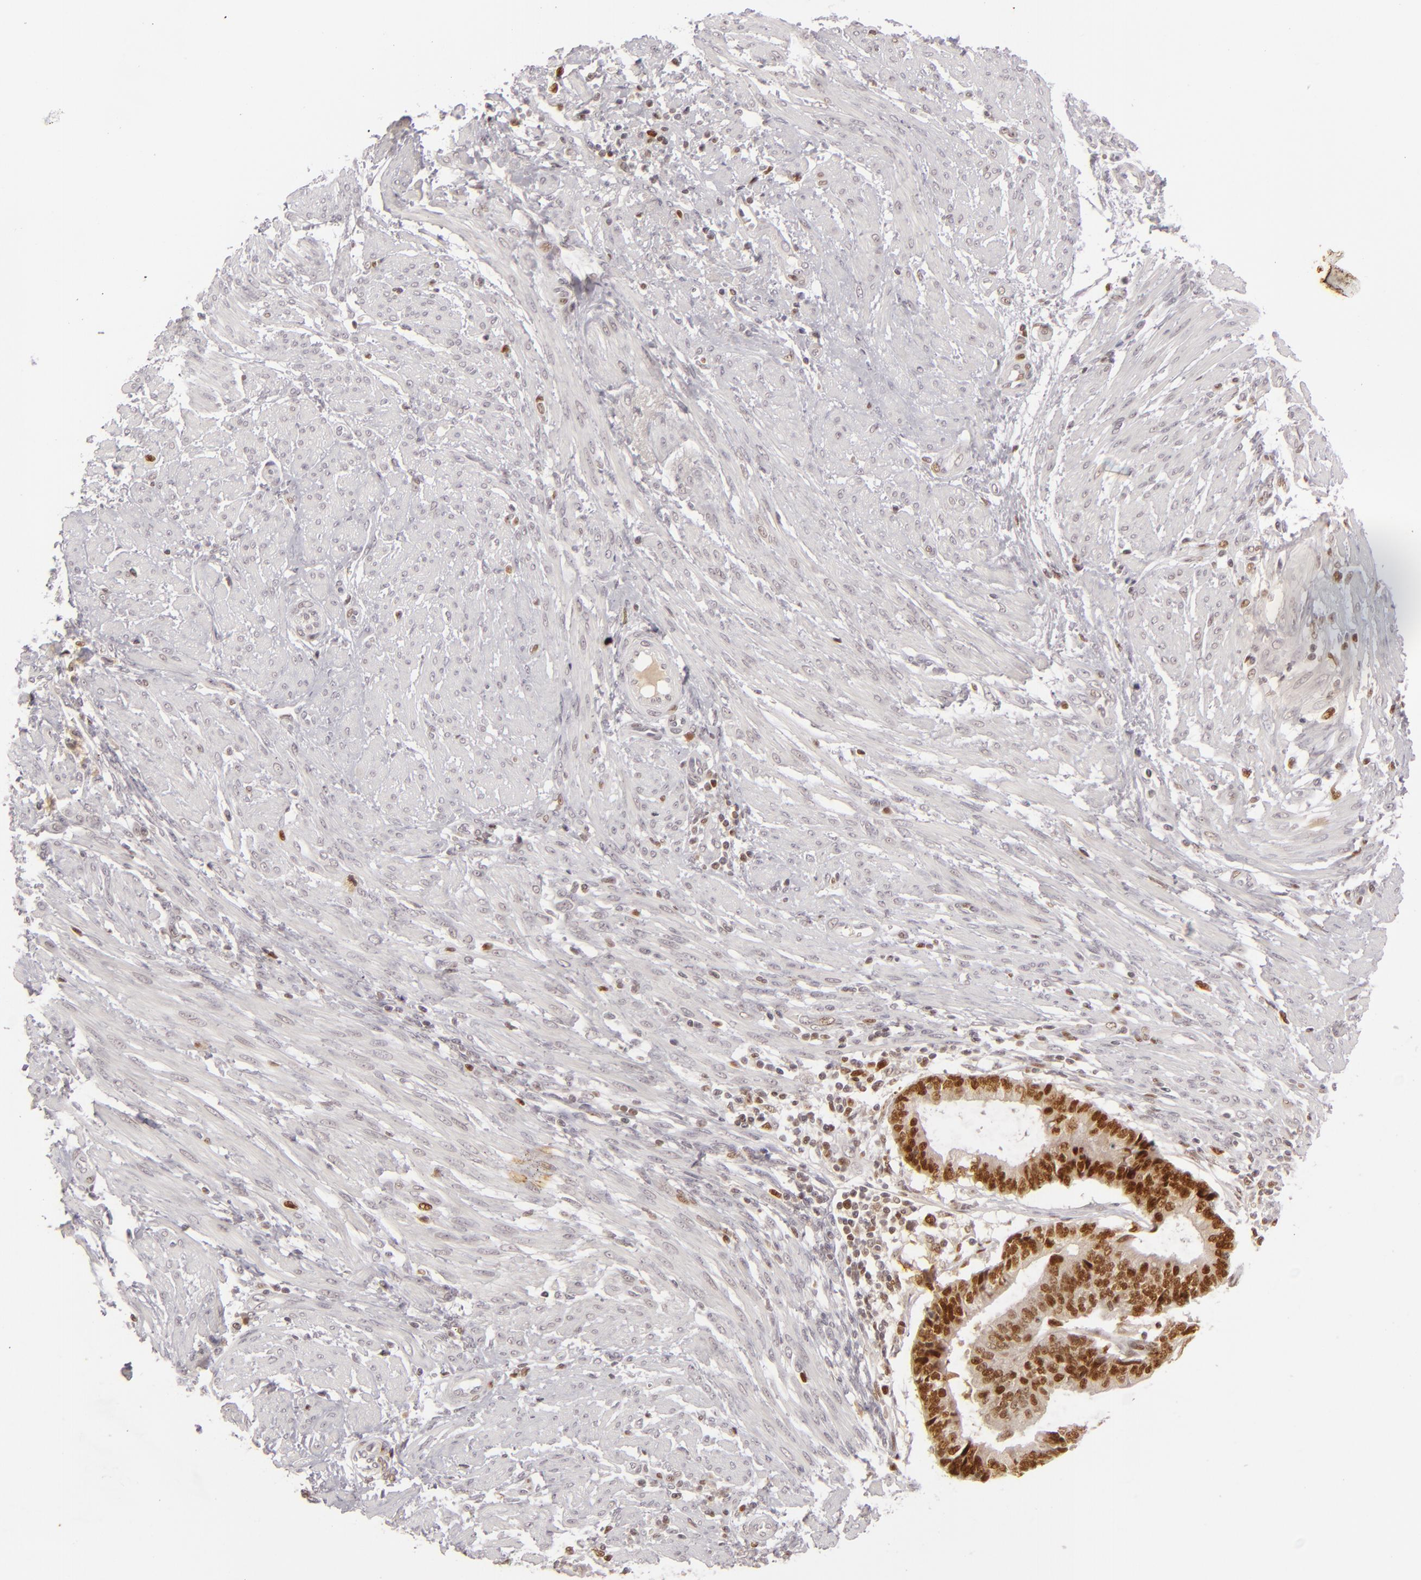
{"staining": {"intensity": "strong", "quantity": ">75%", "location": "nuclear"}, "tissue": "endometrial cancer", "cell_type": "Tumor cells", "image_type": "cancer", "snomed": [{"axis": "morphology", "description": "Adenocarcinoma, NOS"}, {"axis": "topography", "description": "Endometrium"}], "caption": "Endometrial cancer (adenocarcinoma) stained for a protein (brown) reveals strong nuclear positive positivity in approximately >75% of tumor cells.", "gene": "FEN1", "patient": {"sex": "female", "age": 63}}